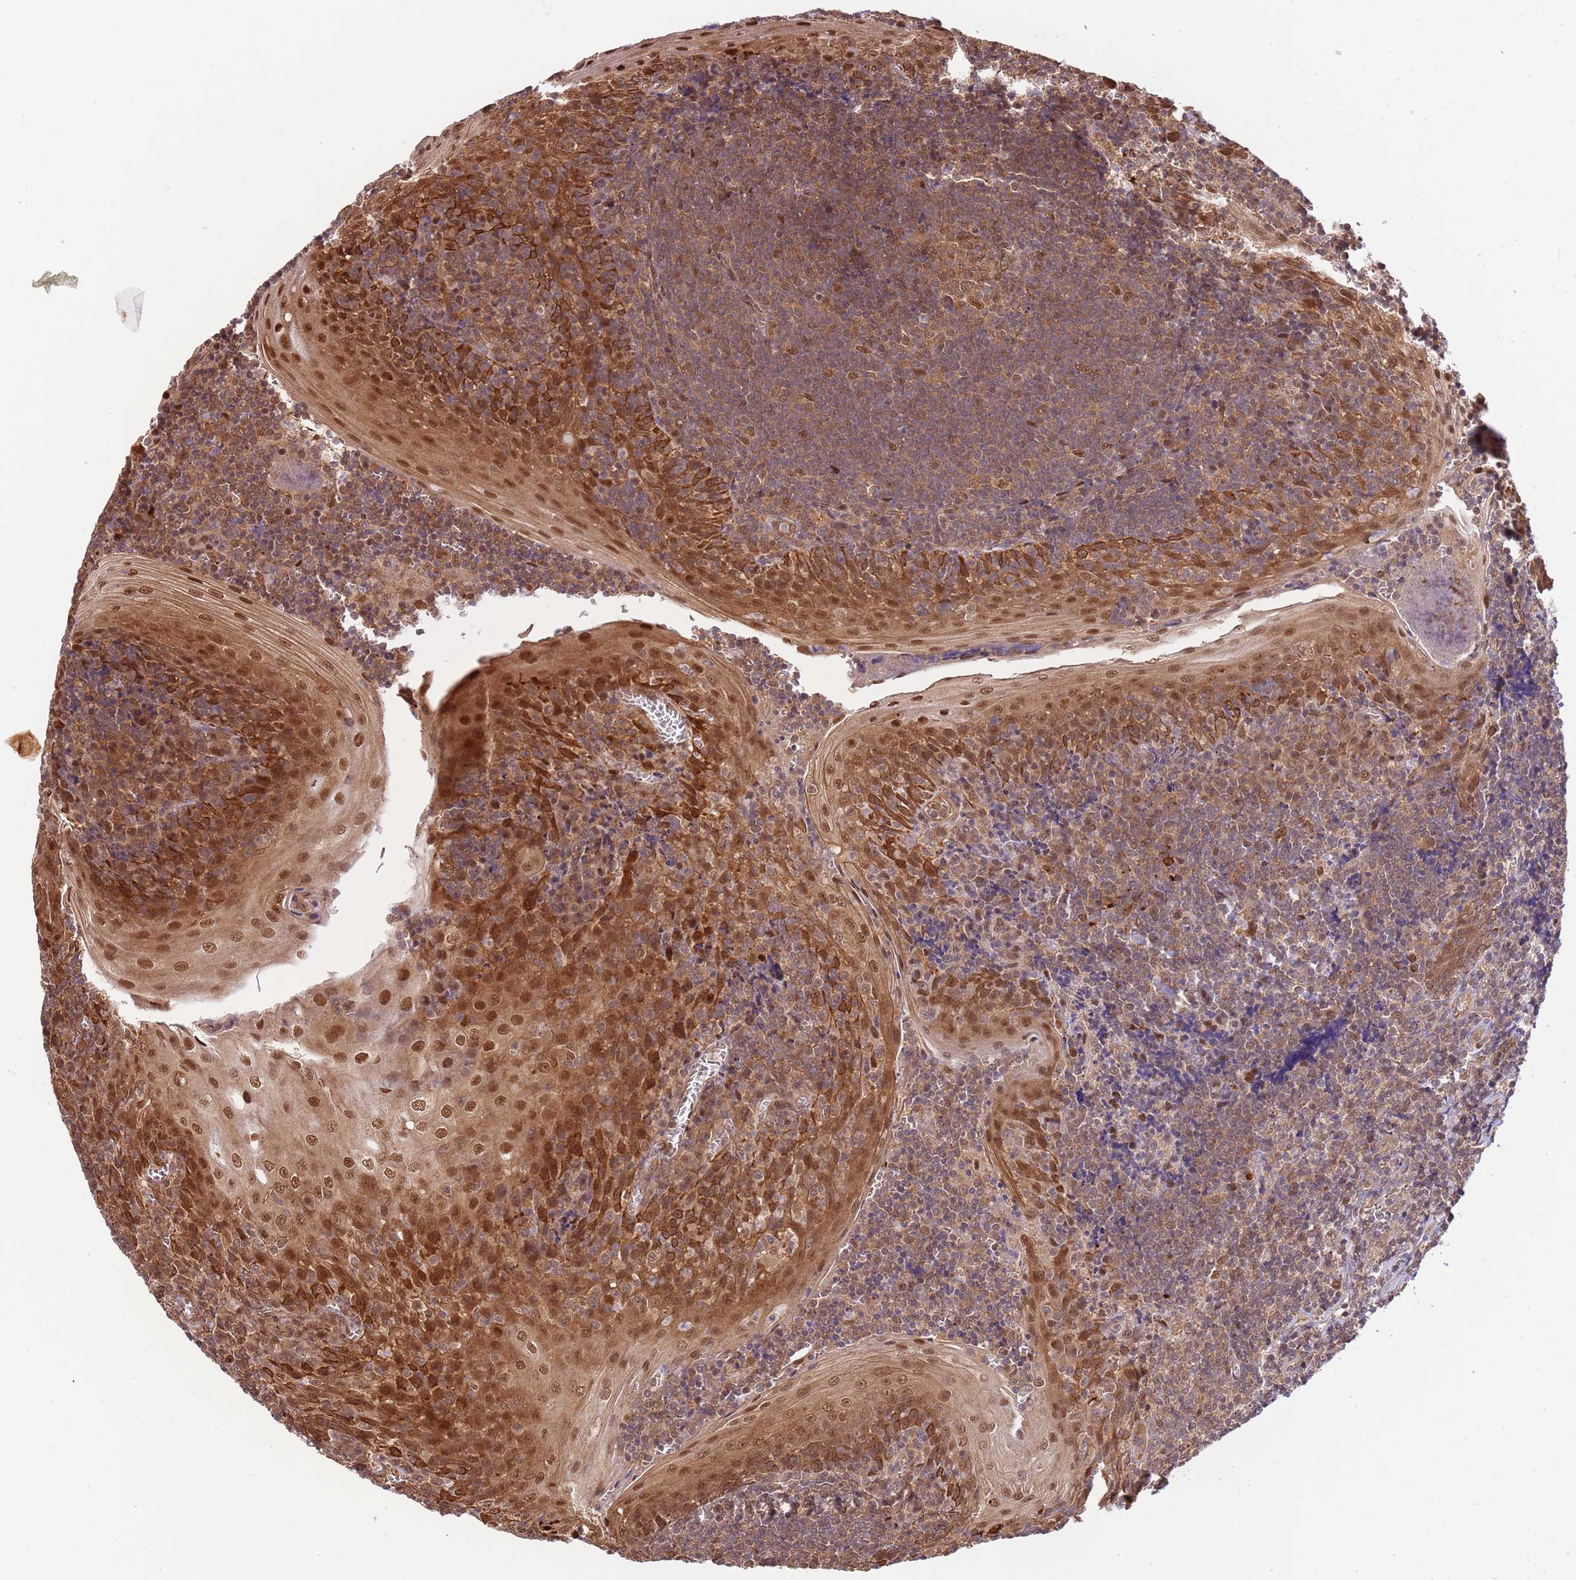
{"staining": {"intensity": "moderate", "quantity": "25%-75%", "location": "cytoplasmic/membranous,nuclear"}, "tissue": "tonsil", "cell_type": "Germinal center cells", "image_type": "normal", "snomed": [{"axis": "morphology", "description": "Normal tissue, NOS"}, {"axis": "topography", "description": "Tonsil"}], "caption": "DAB immunohistochemical staining of normal tonsil reveals moderate cytoplasmic/membranous,nuclear protein expression in approximately 25%-75% of germinal center cells.", "gene": "PLSCR5", "patient": {"sex": "male", "age": 27}}